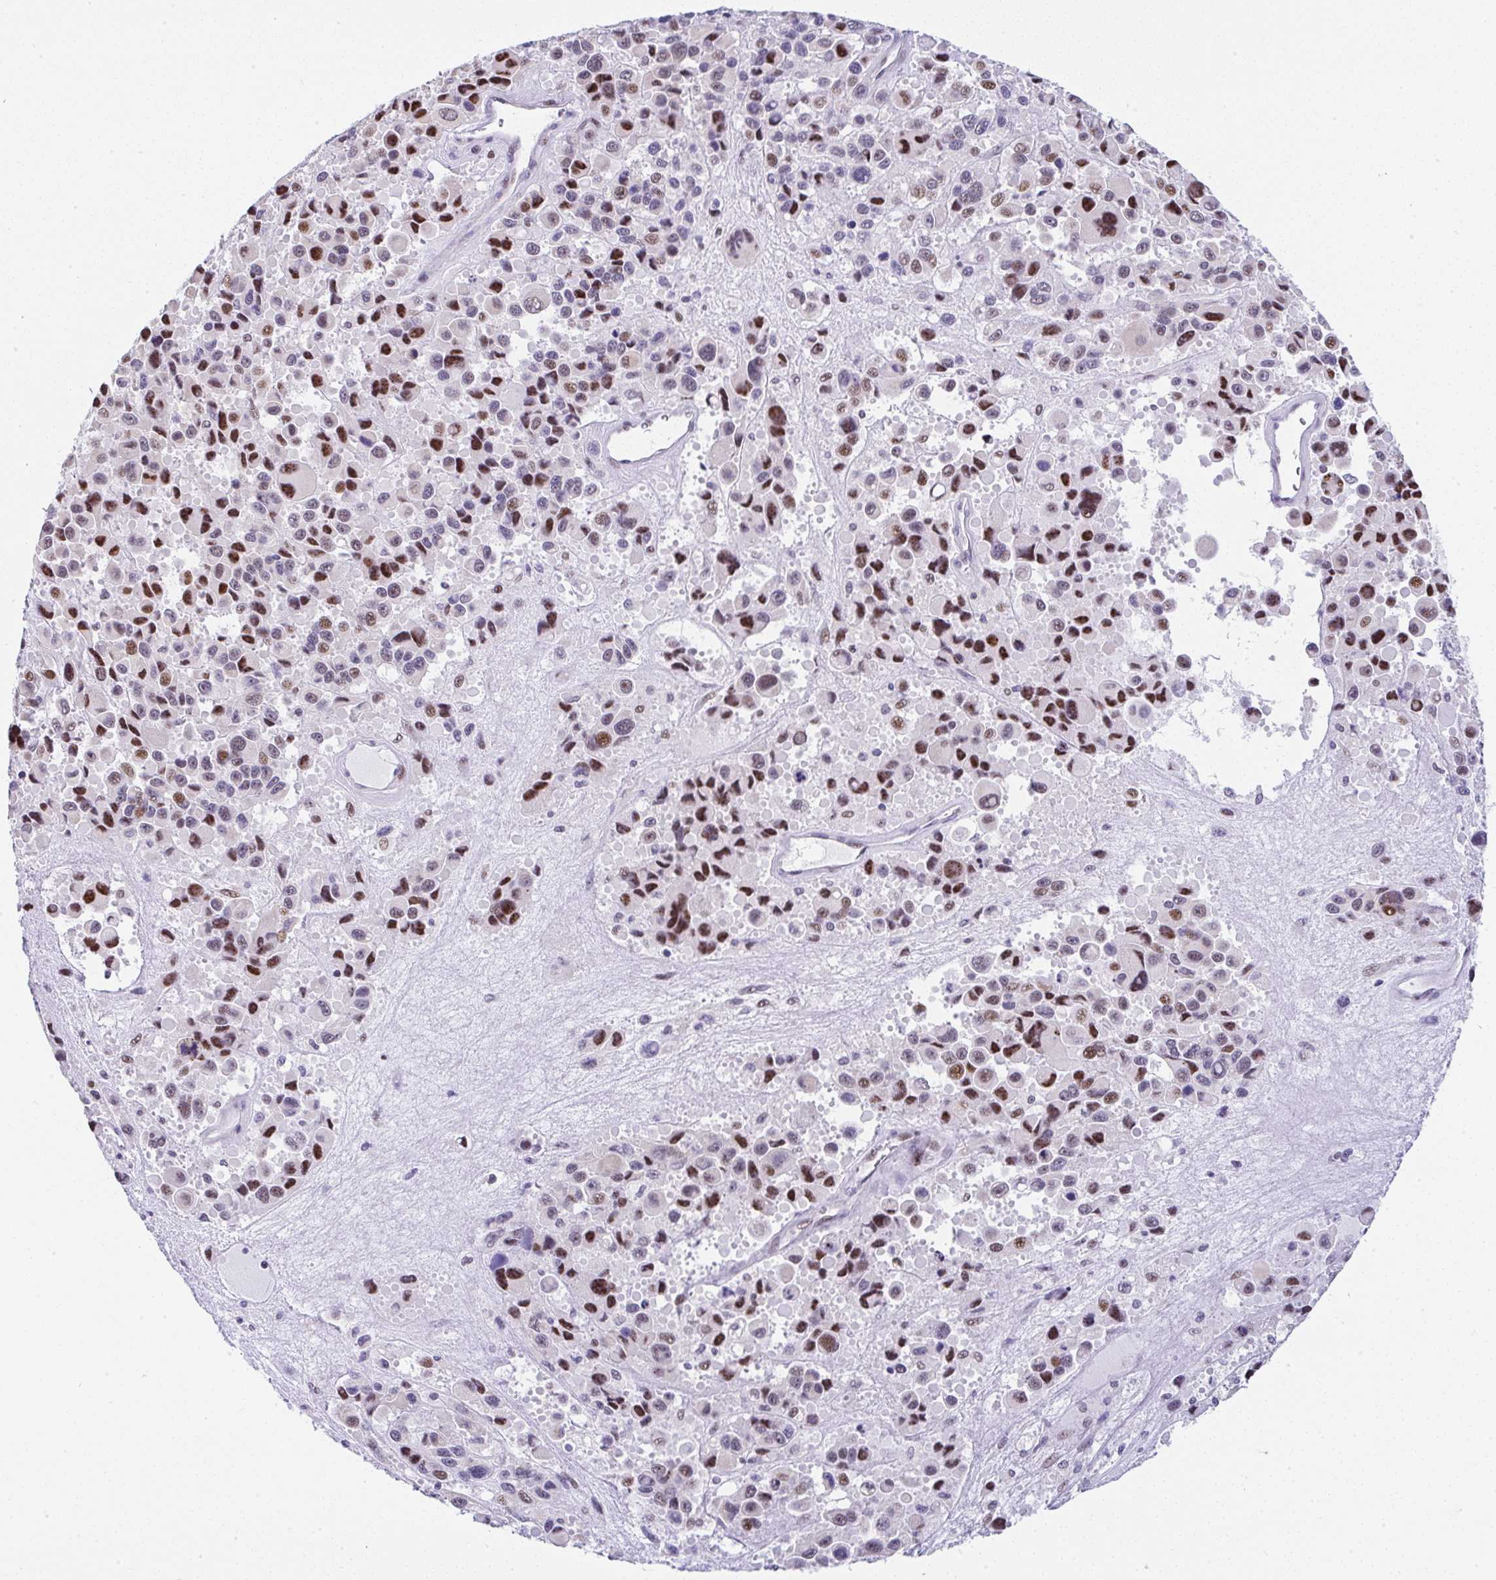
{"staining": {"intensity": "moderate", "quantity": "25%-75%", "location": "nuclear"}, "tissue": "melanoma", "cell_type": "Tumor cells", "image_type": "cancer", "snomed": [{"axis": "morphology", "description": "Malignant melanoma, Metastatic site"}, {"axis": "topography", "description": "Lymph node"}], "caption": "Immunohistochemical staining of human malignant melanoma (metastatic site) exhibits moderate nuclear protein expression in about 25%-75% of tumor cells.", "gene": "NR1D2", "patient": {"sex": "female", "age": 65}}